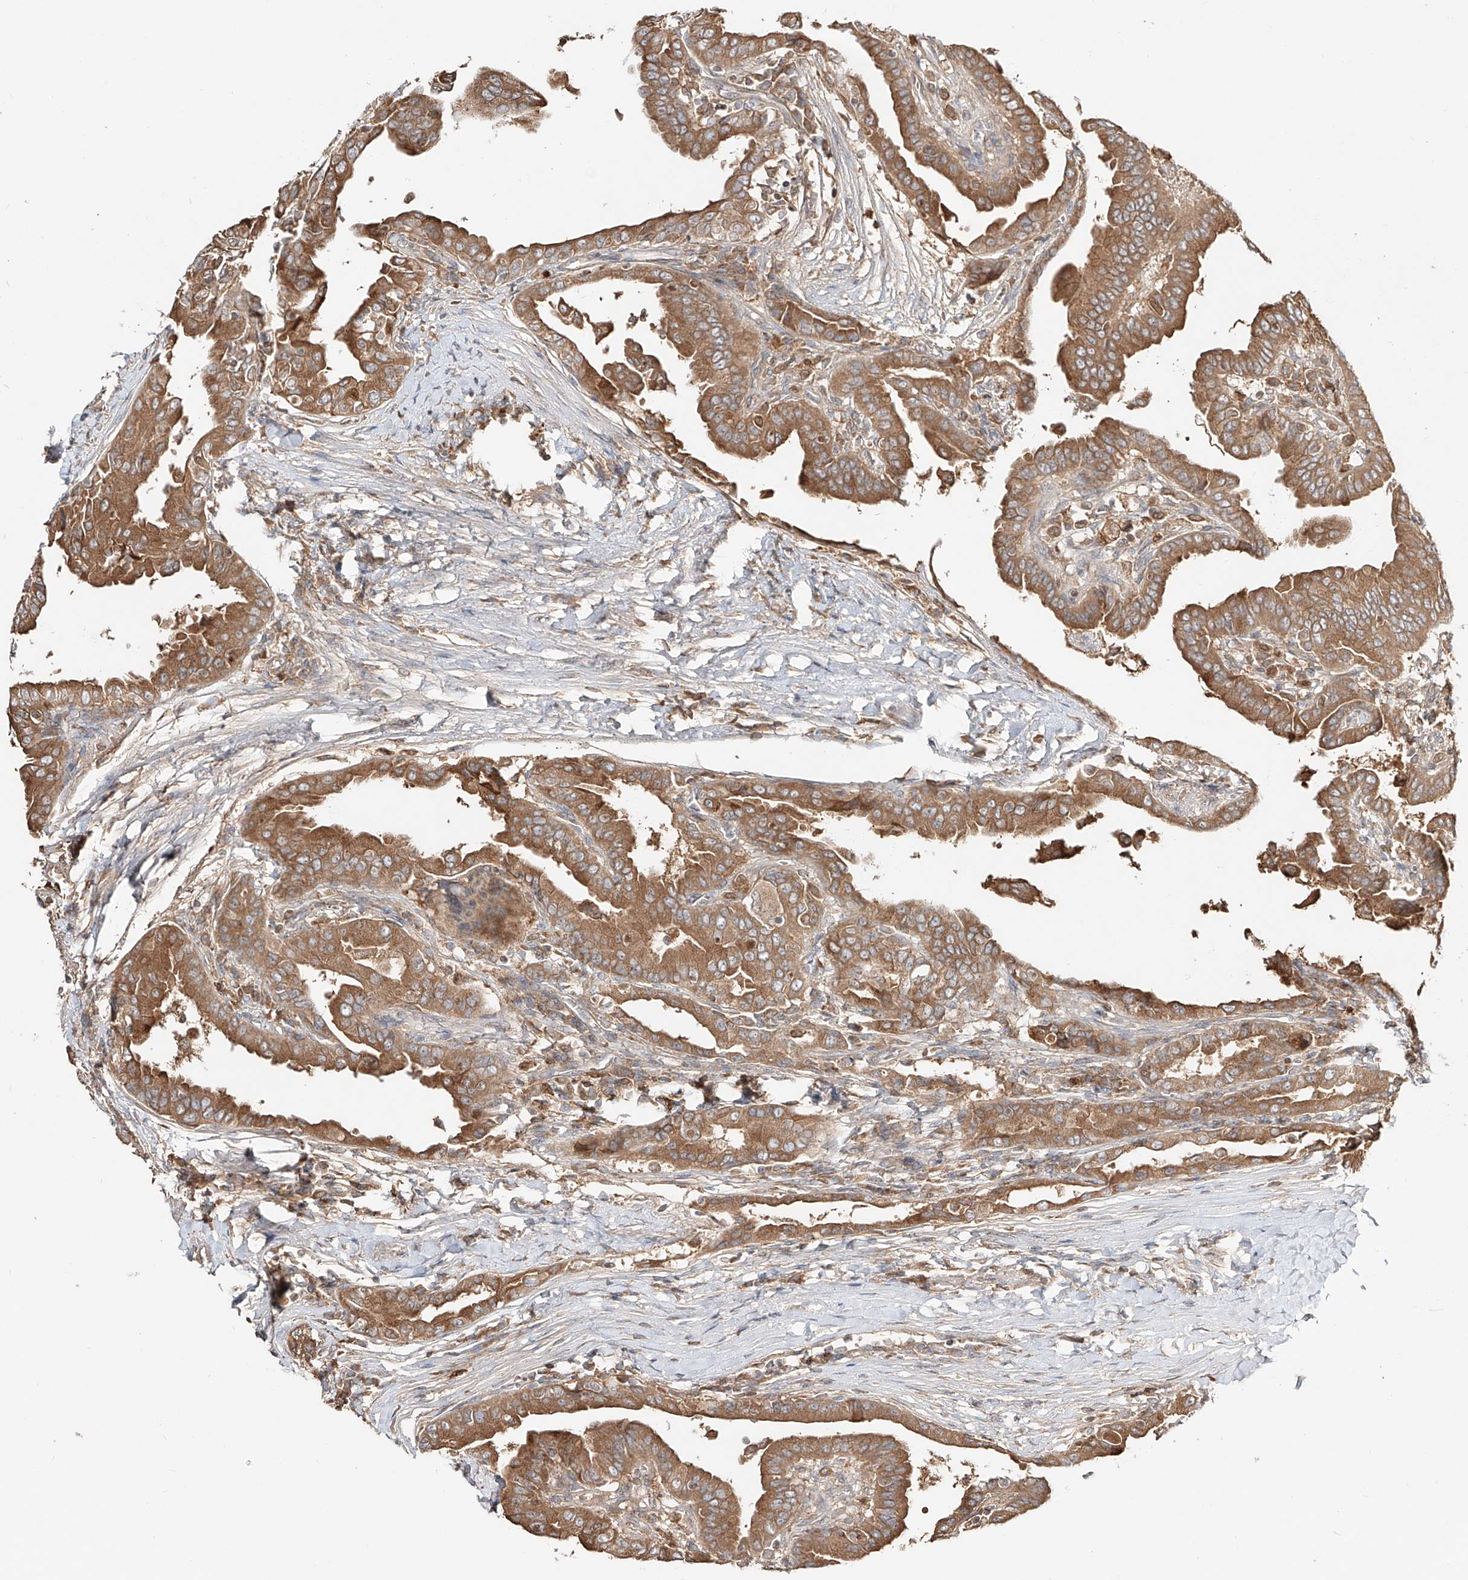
{"staining": {"intensity": "moderate", "quantity": ">75%", "location": "cytoplasmic/membranous"}, "tissue": "thyroid cancer", "cell_type": "Tumor cells", "image_type": "cancer", "snomed": [{"axis": "morphology", "description": "Papillary adenocarcinoma, NOS"}, {"axis": "topography", "description": "Thyroid gland"}], "caption": "Immunohistochemical staining of human thyroid cancer (papillary adenocarcinoma) reveals moderate cytoplasmic/membranous protein expression in about >75% of tumor cells.", "gene": "ERO1A", "patient": {"sex": "male", "age": 33}}